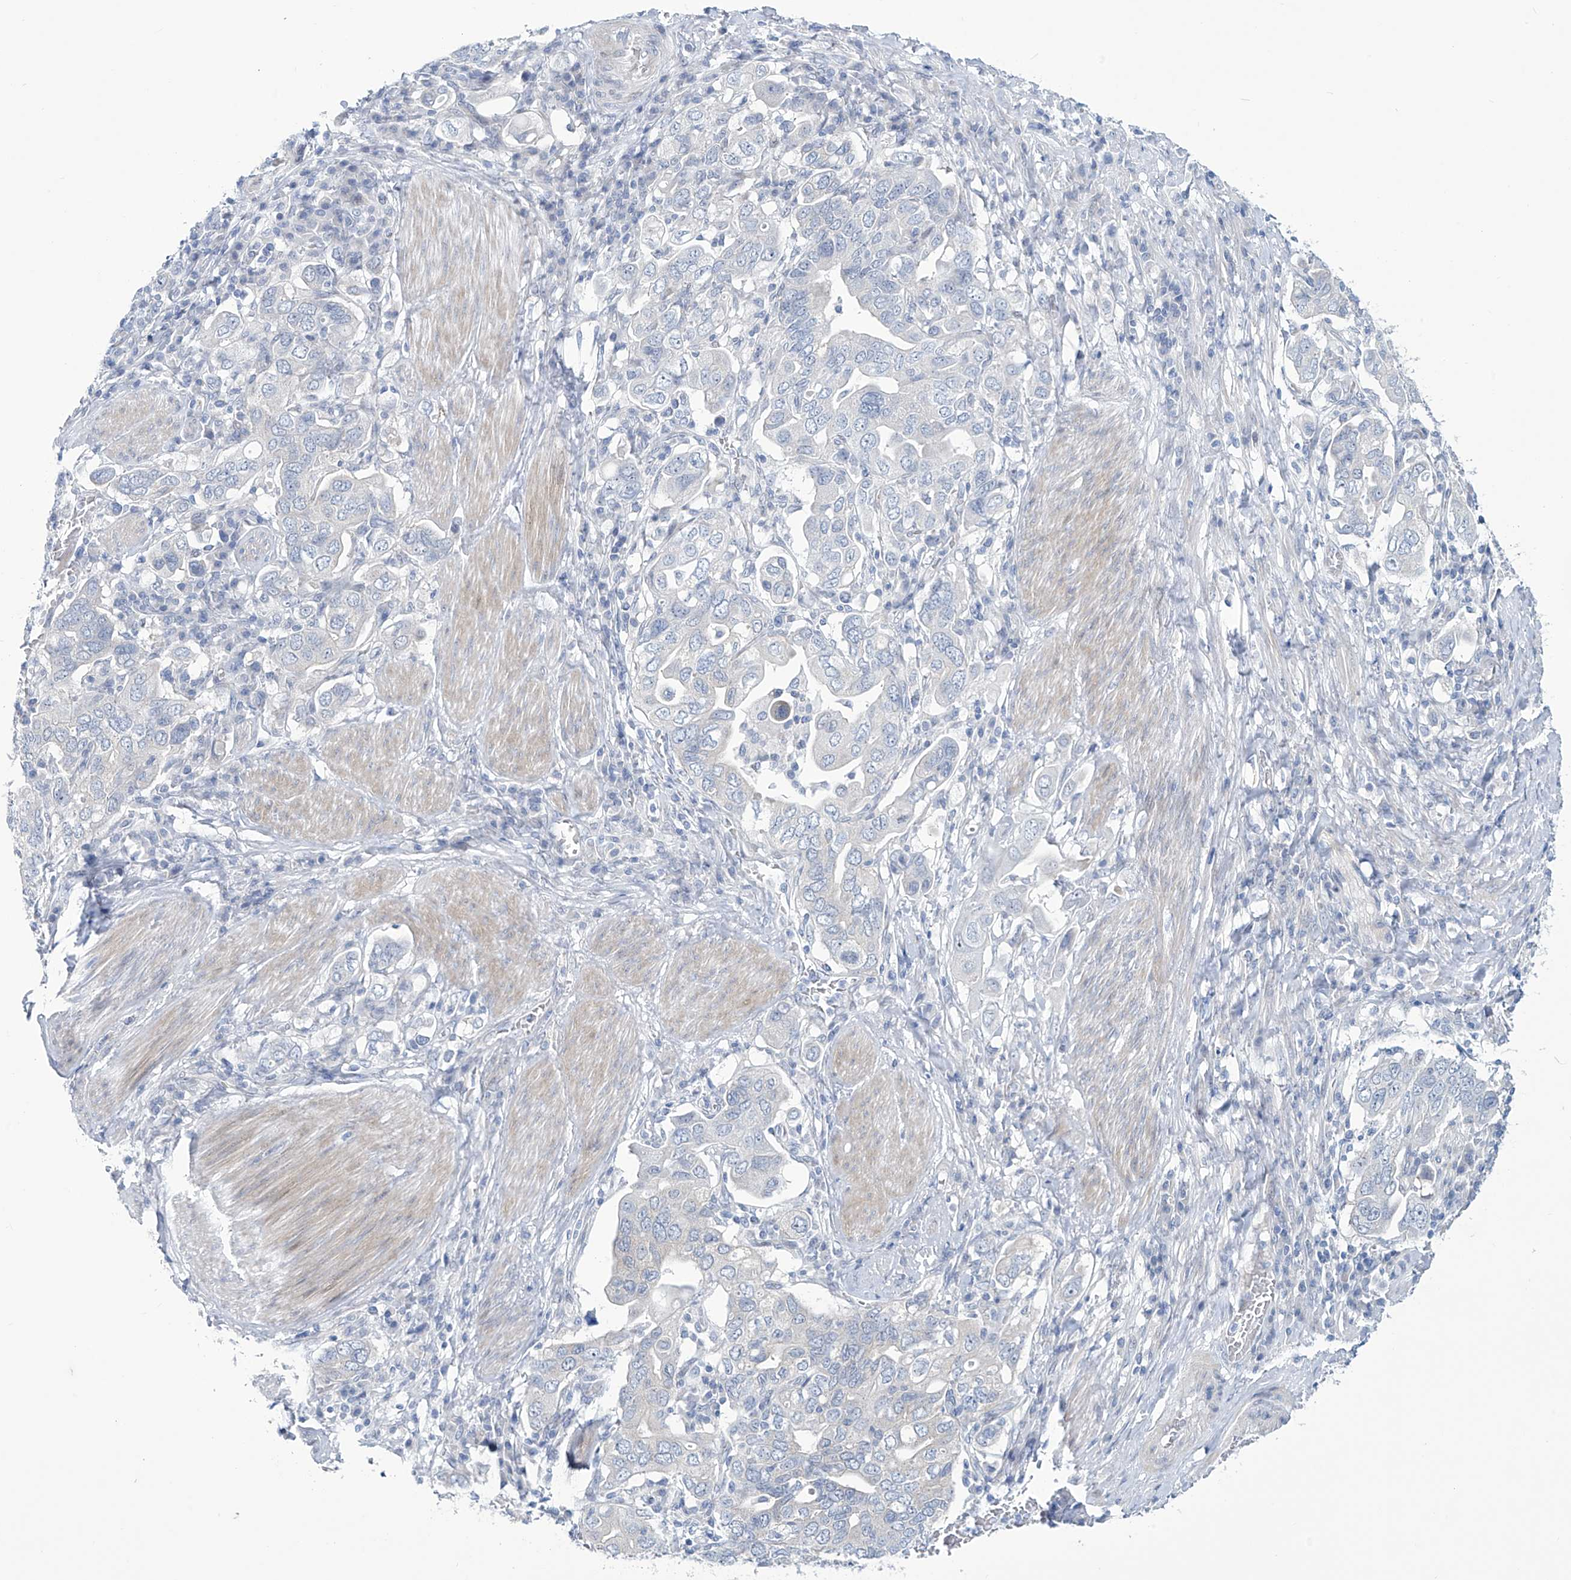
{"staining": {"intensity": "negative", "quantity": "none", "location": "none"}, "tissue": "stomach cancer", "cell_type": "Tumor cells", "image_type": "cancer", "snomed": [{"axis": "morphology", "description": "Adenocarcinoma, NOS"}, {"axis": "topography", "description": "Stomach, upper"}], "caption": "This image is of adenocarcinoma (stomach) stained with immunohistochemistry (IHC) to label a protein in brown with the nuclei are counter-stained blue. There is no staining in tumor cells. Nuclei are stained in blue.", "gene": "TRIM60", "patient": {"sex": "male", "age": 62}}